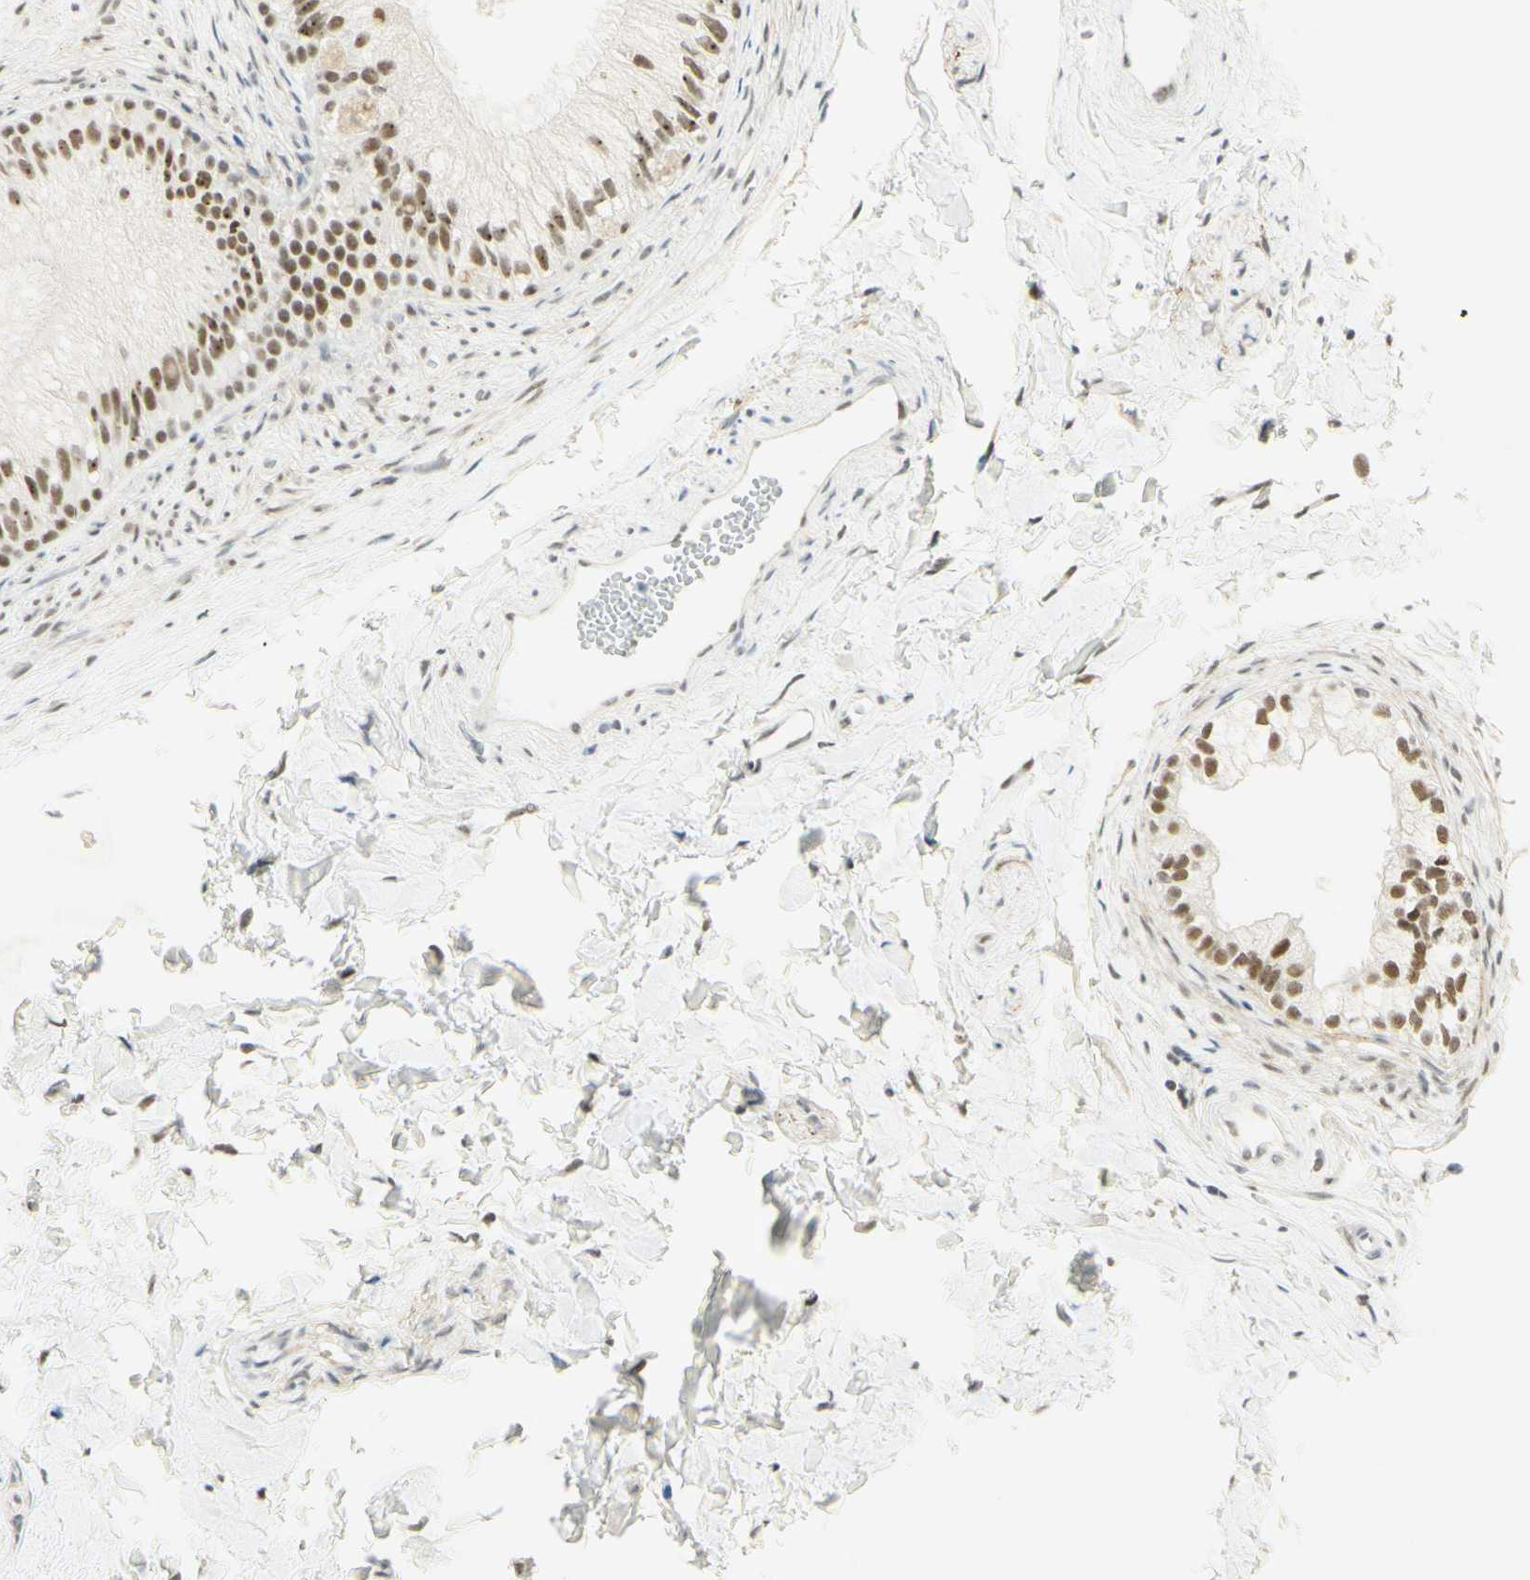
{"staining": {"intensity": "weak", "quantity": ">75%", "location": "nuclear"}, "tissue": "epididymis", "cell_type": "Glandular cells", "image_type": "normal", "snomed": [{"axis": "morphology", "description": "Normal tissue, NOS"}, {"axis": "topography", "description": "Epididymis"}], "caption": "A low amount of weak nuclear positivity is seen in about >75% of glandular cells in unremarkable epididymis. (DAB = brown stain, brightfield microscopy at high magnification).", "gene": "PMS2", "patient": {"sex": "male", "age": 56}}